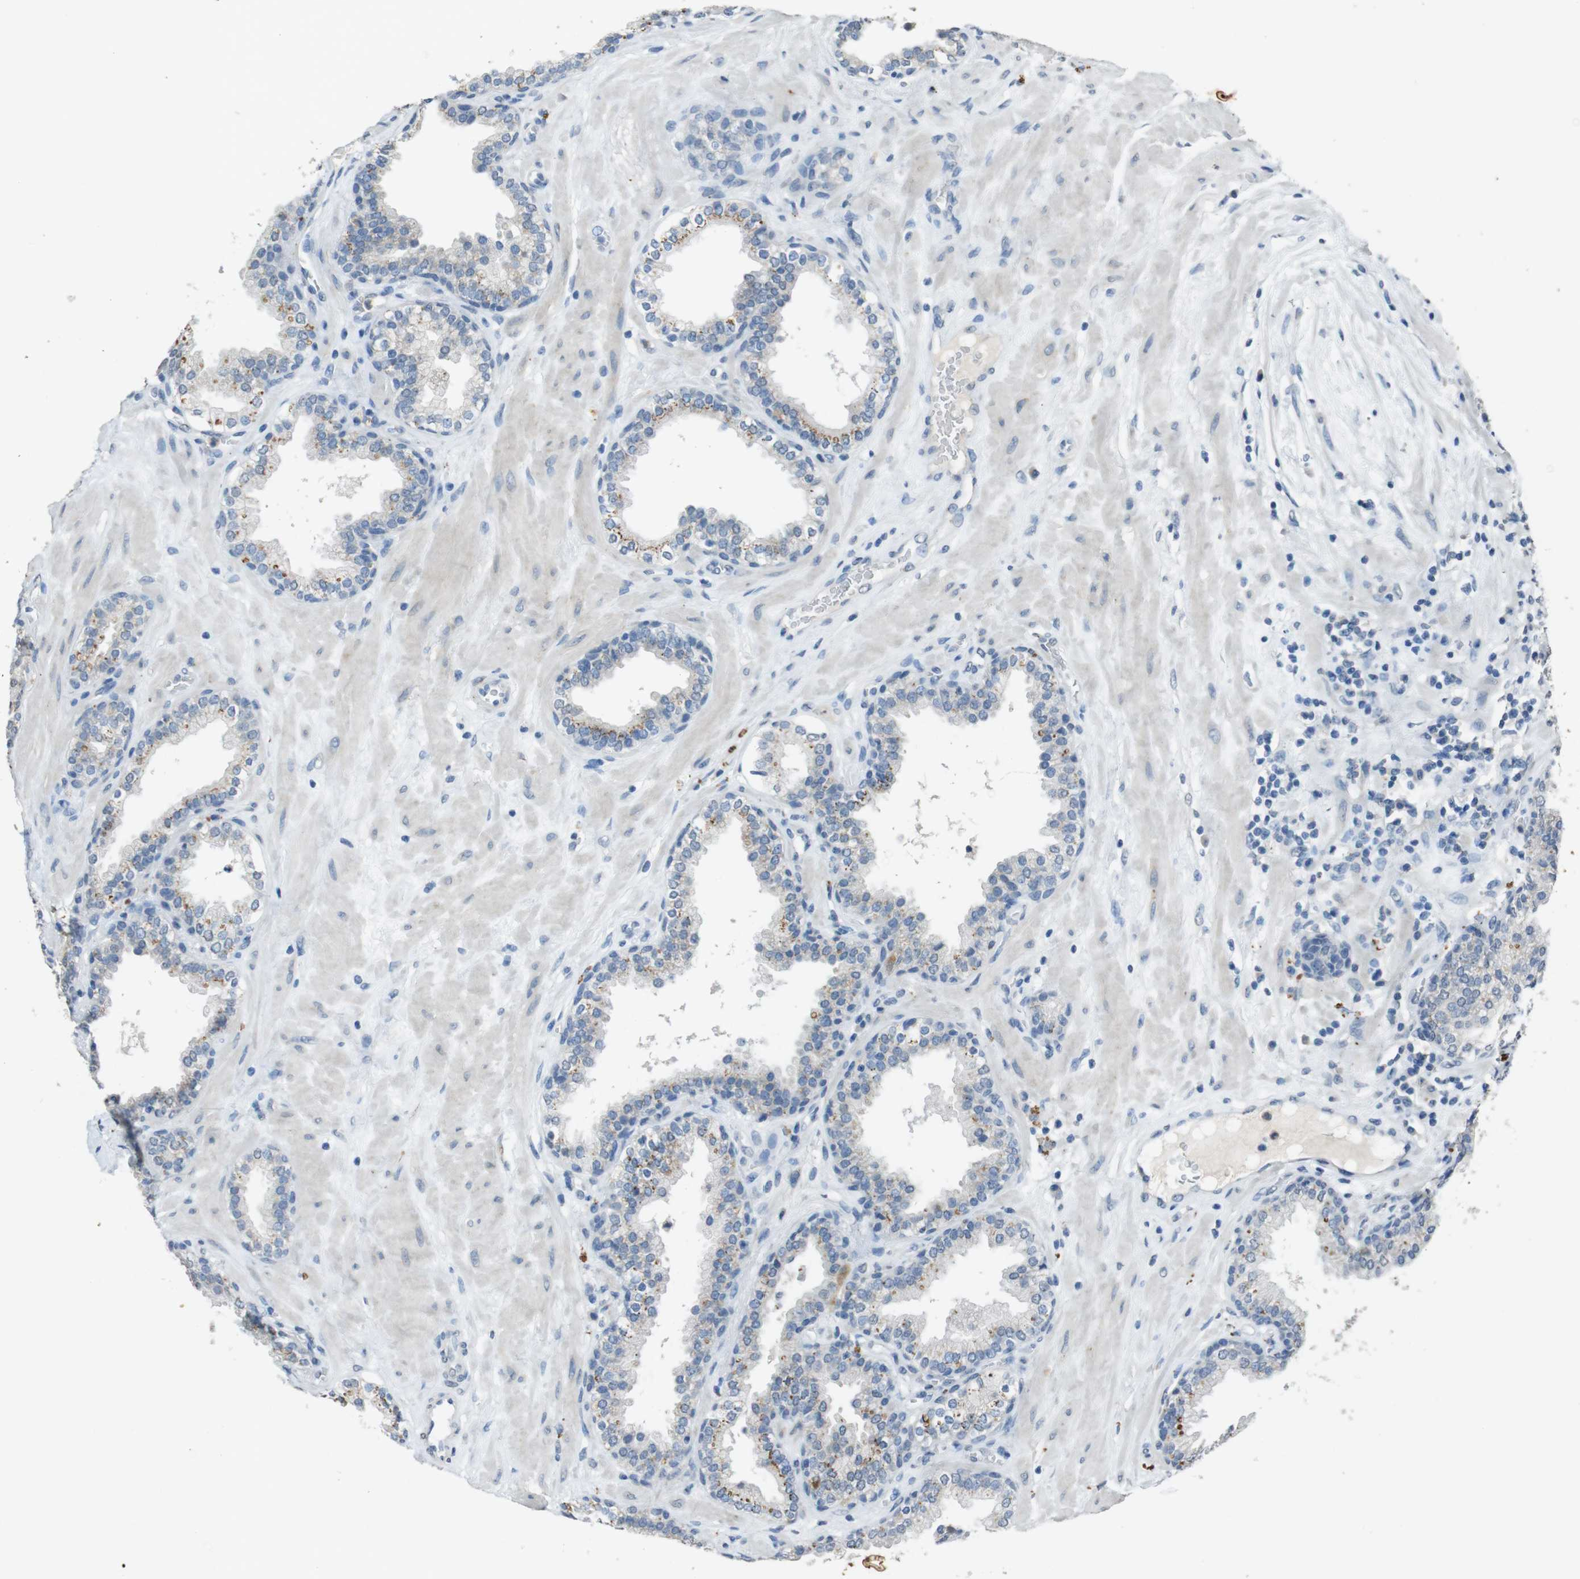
{"staining": {"intensity": "moderate", "quantity": "<25%", "location": "cytoplasmic/membranous"}, "tissue": "prostate", "cell_type": "Glandular cells", "image_type": "normal", "snomed": [{"axis": "morphology", "description": "Normal tissue, NOS"}, {"axis": "topography", "description": "Prostate"}], "caption": "Approximately <25% of glandular cells in unremarkable prostate demonstrate moderate cytoplasmic/membranous protein staining as visualized by brown immunohistochemical staining.", "gene": "STBD1", "patient": {"sex": "male", "age": 51}}